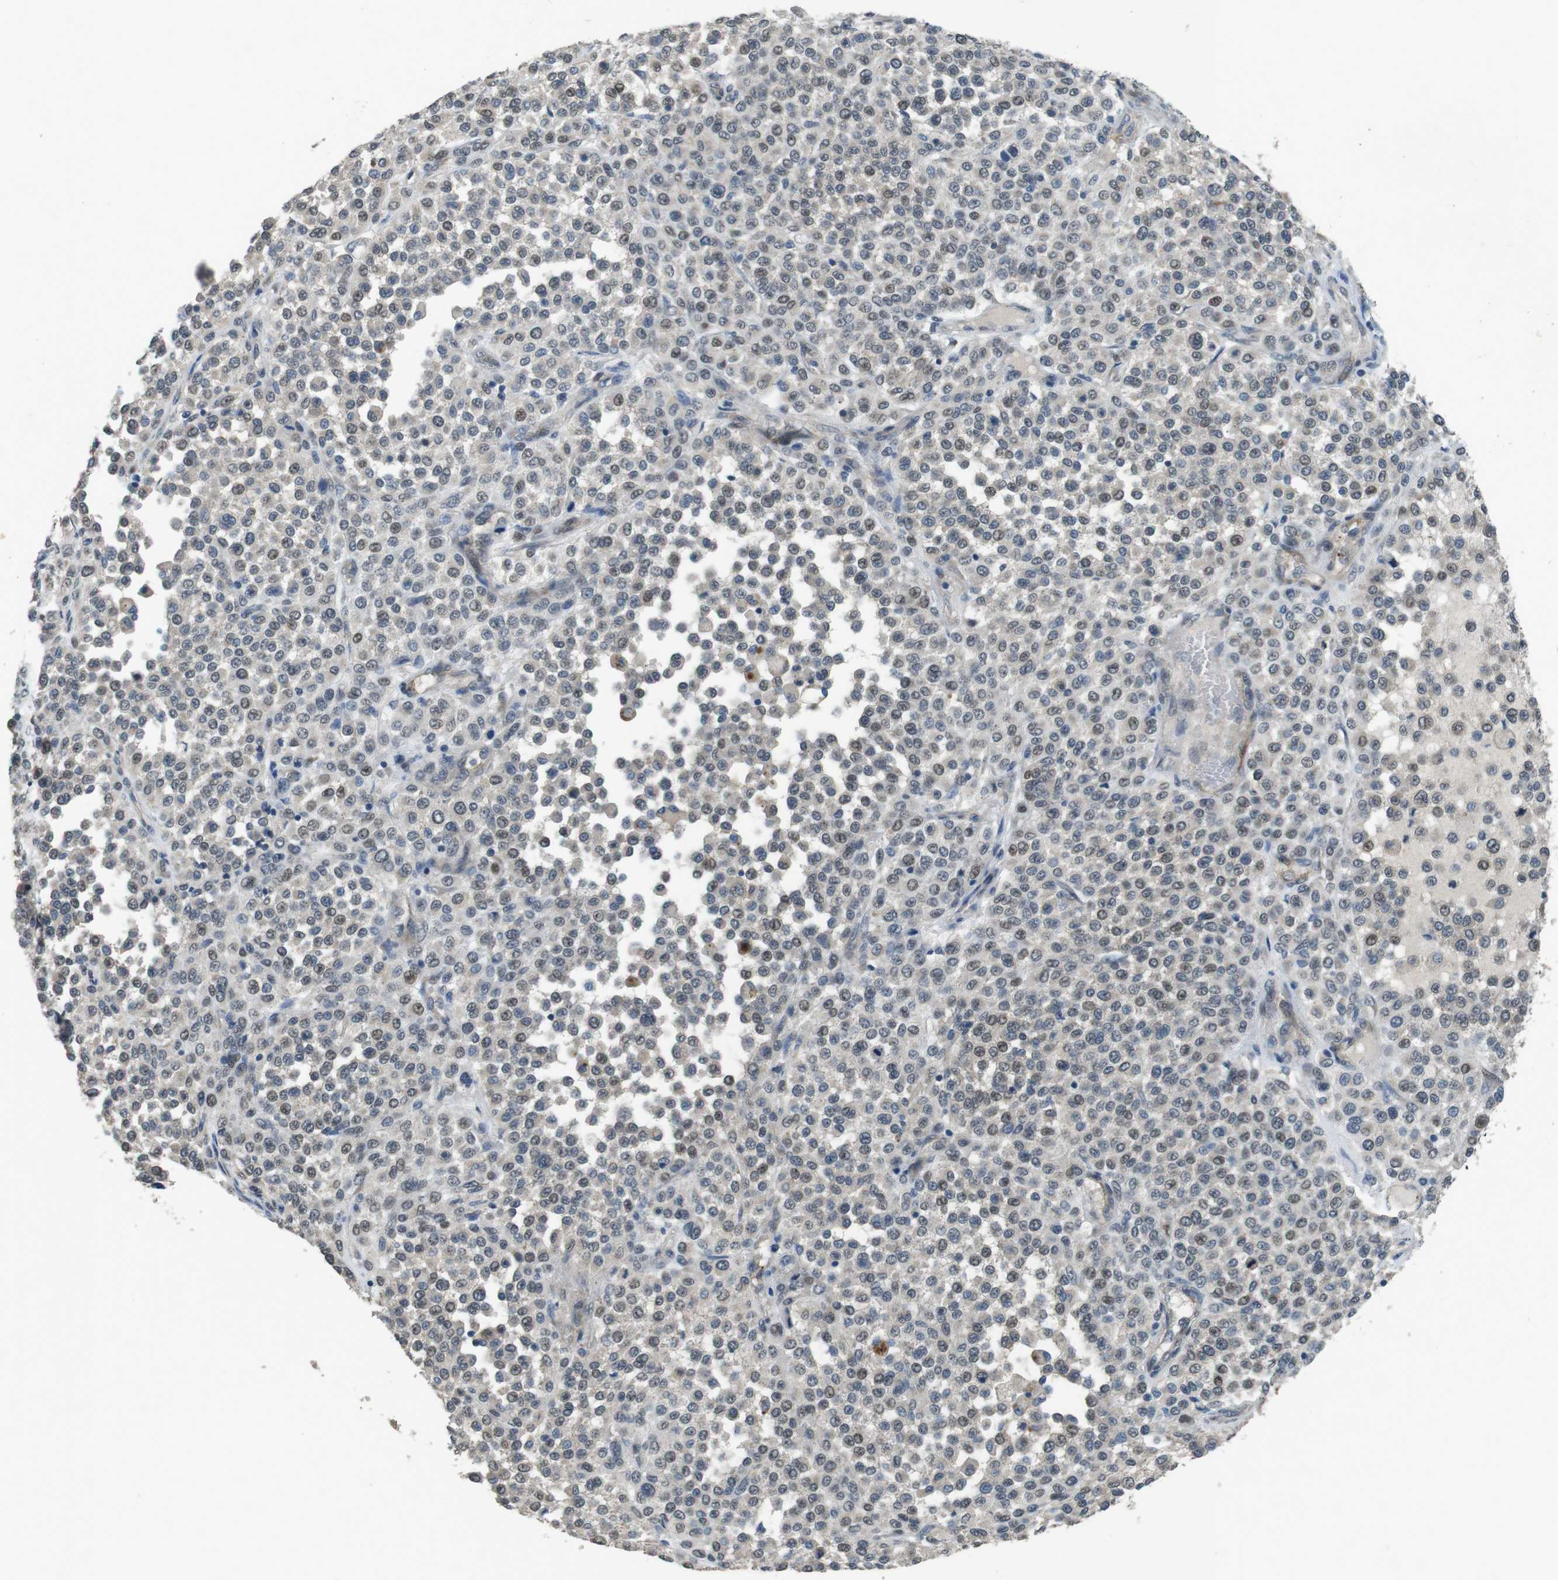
{"staining": {"intensity": "weak", "quantity": ">75%", "location": "cytoplasmic/membranous,nuclear"}, "tissue": "melanoma", "cell_type": "Tumor cells", "image_type": "cancer", "snomed": [{"axis": "morphology", "description": "Malignant melanoma, Metastatic site"}, {"axis": "topography", "description": "Pancreas"}], "caption": "Immunohistochemical staining of melanoma exhibits low levels of weak cytoplasmic/membranous and nuclear protein expression in about >75% of tumor cells. Immunohistochemistry (ihc) stains the protein of interest in brown and the nuclei are stained blue.", "gene": "CLDN7", "patient": {"sex": "female", "age": 30}}